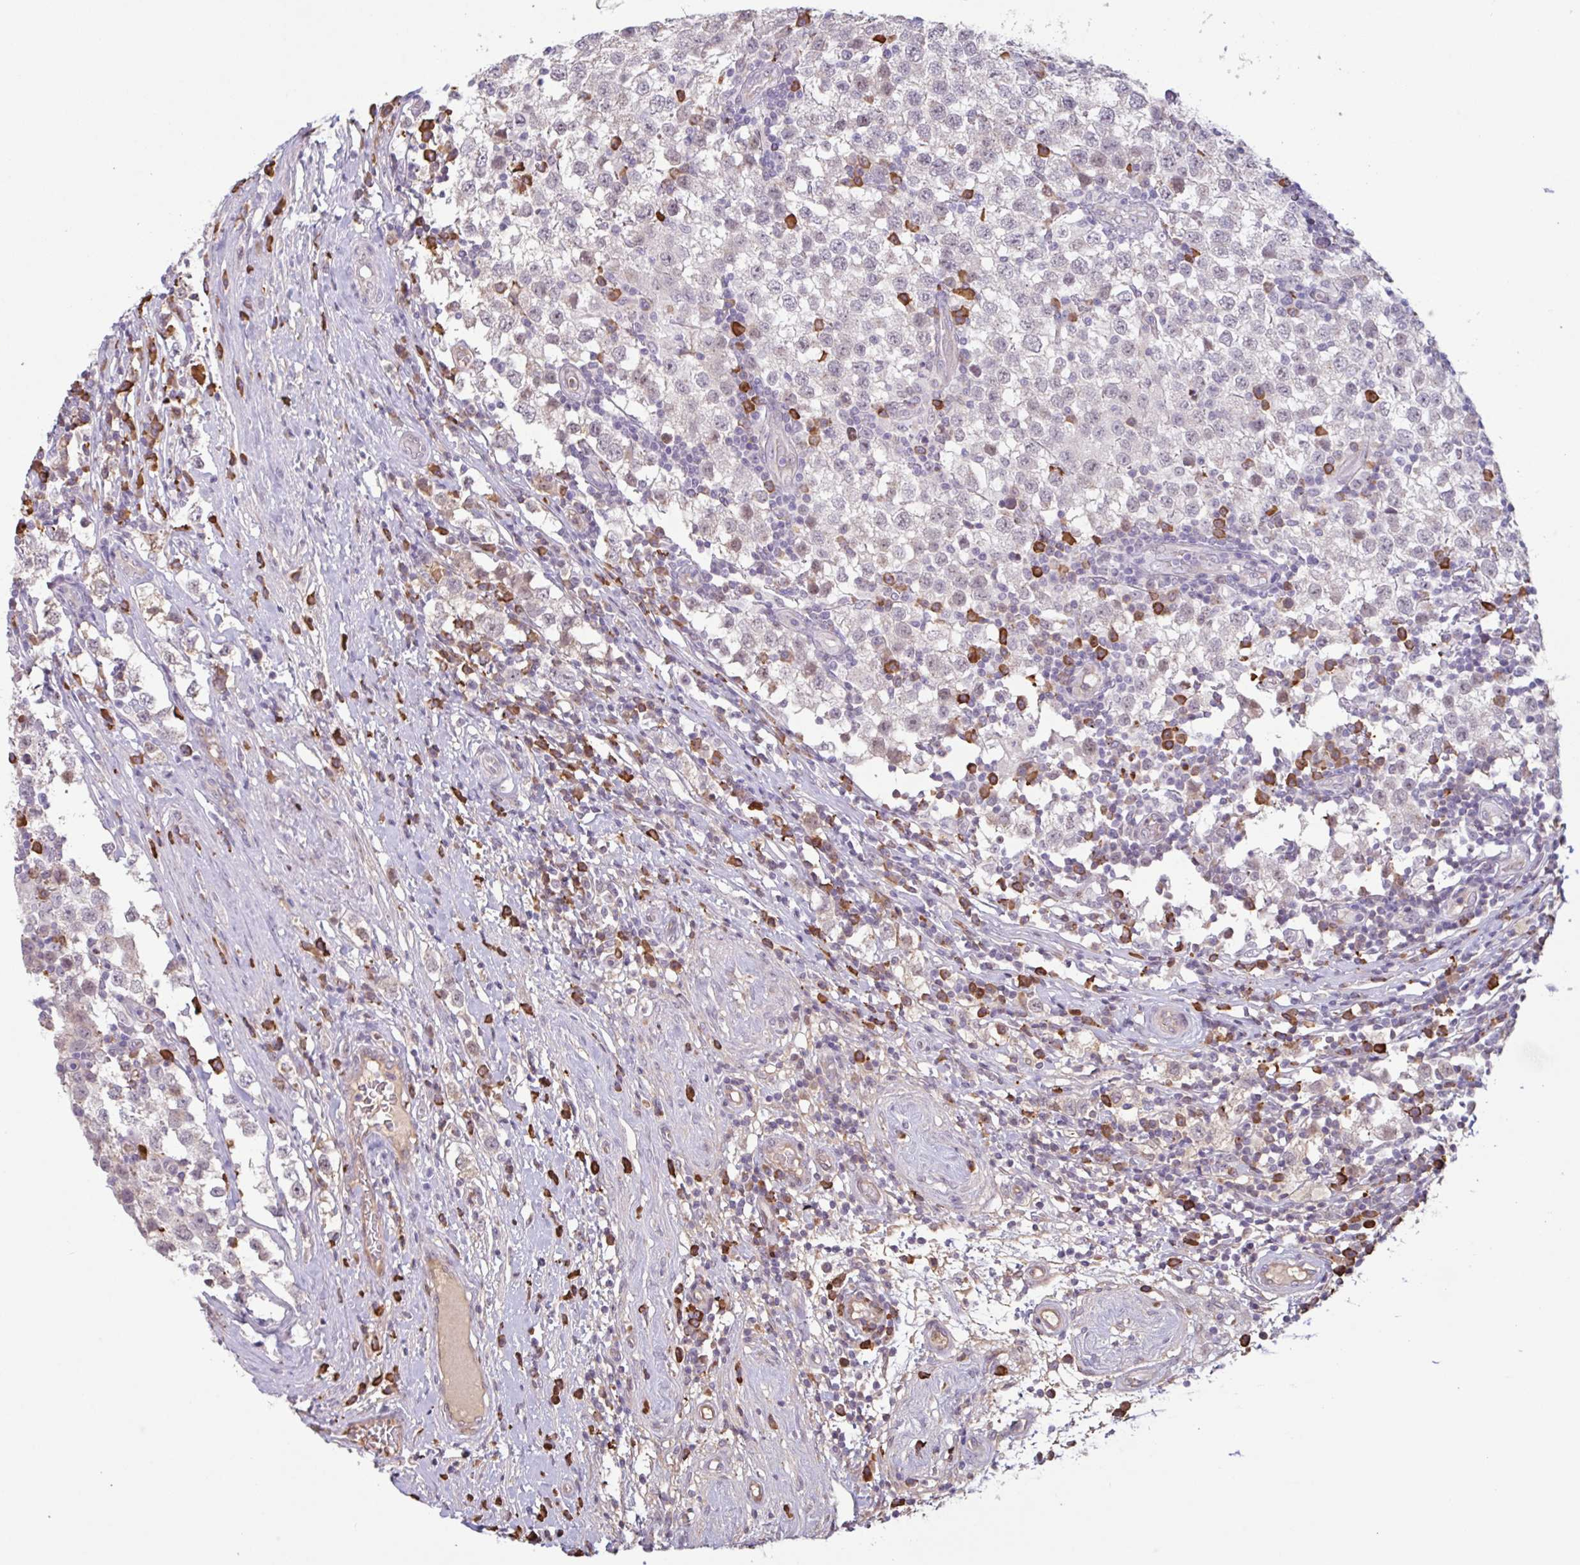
{"staining": {"intensity": "negative", "quantity": "none", "location": "none"}, "tissue": "testis cancer", "cell_type": "Tumor cells", "image_type": "cancer", "snomed": [{"axis": "morphology", "description": "Seminoma, NOS"}, {"axis": "topography", "description": "Testis"}], "caption": "This is an immunohistochemistry (IHC) photomicrograph of human testis seminoma. There is no staining in tumor cells.", "gene": "TAF1D", "patient": {"sex": "male", "age": 34}}